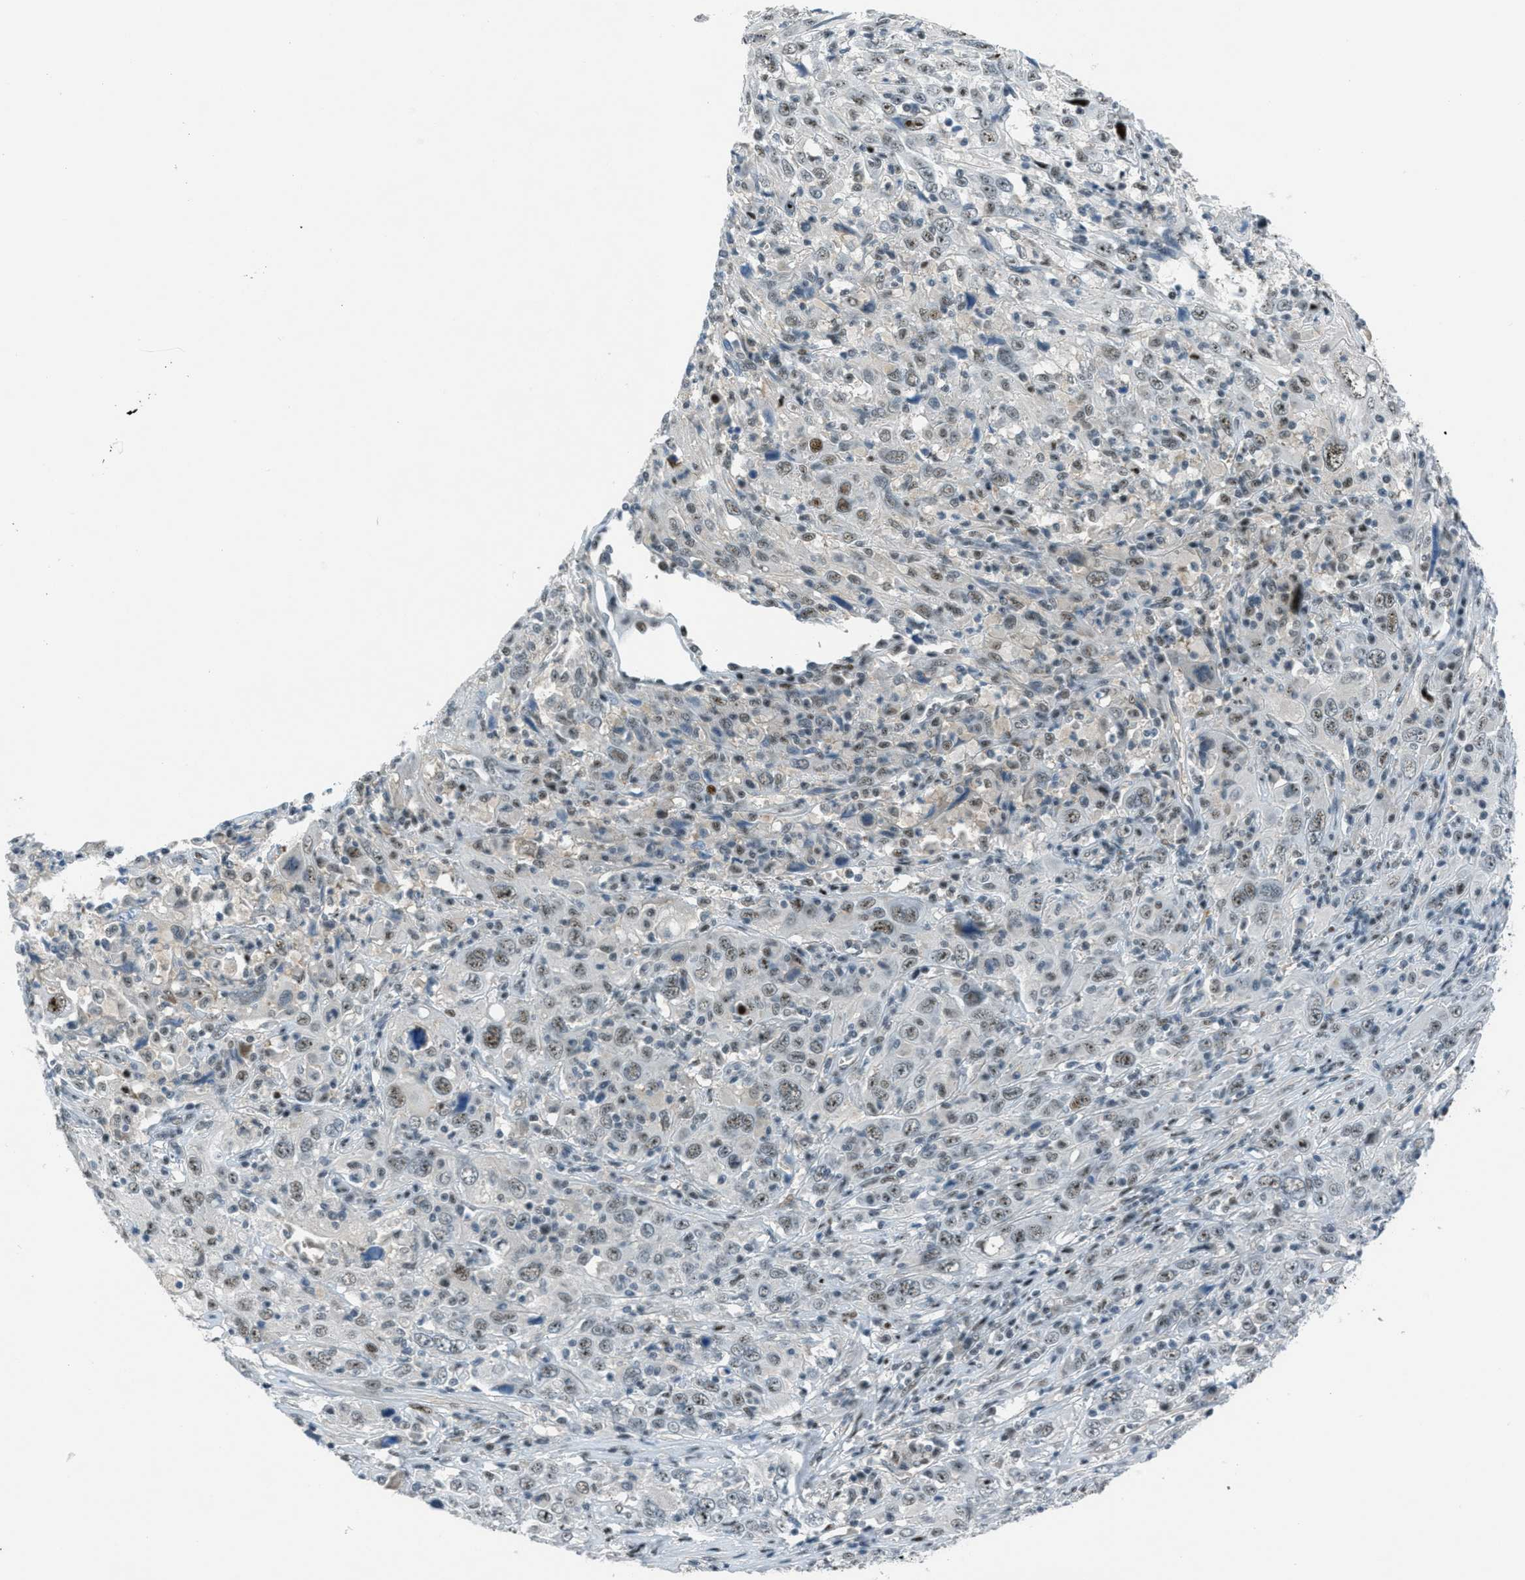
{"staining": {"intensity": "weak", "quantity": "25%-75%", "location": "nuclear"}, "tissue": "cervical cancer", "cell_type": "Tumor cells", "image_type": "cancer", "snomed": [{"axis": "morphology", "description": "Squamous cell carcinoma, NOS"}, {"axis": "topography", "description": "Cervix"}], "caption": "Protein expression analysis of human cervical cancer (squamous cell carcinoma) reveals weak nuclear staining in approximately 25%-75% of tumor cells. The protein of interest is shown in brown color, while the nuclei are stained blue.", "gene": "ZDHHC23", "patient": {"sex": "female", "age": 46}}